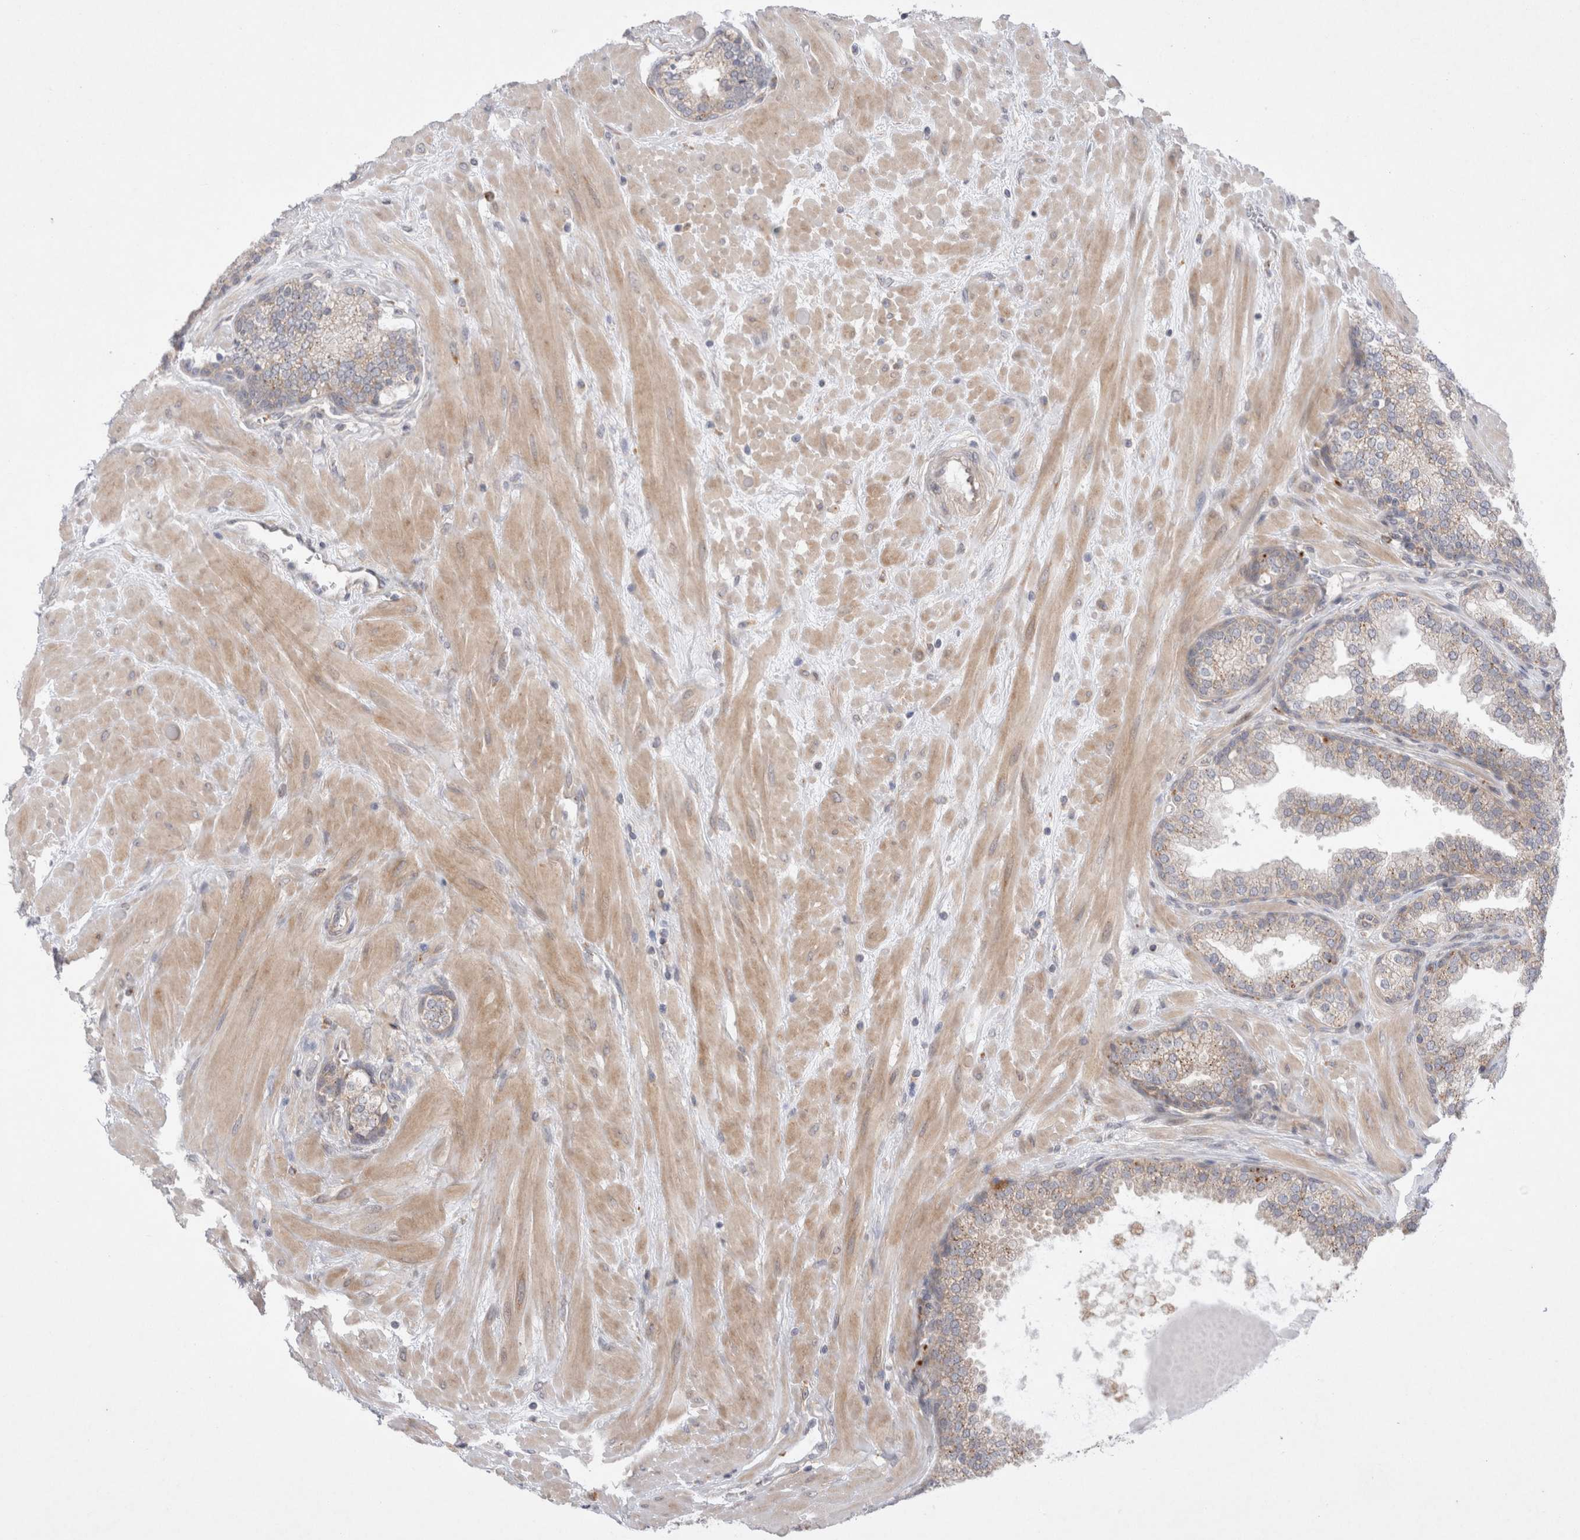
{"staining": {"intensity": "weak", "quantity": "<25%", "location": "cytoplasmic/membranous"}, "tissue": "prostate", "cell_type": "Glandular cells", "image_type": "normal", "snomed": [{"axis": "morphology", "description": "Normal tissue, NOS"}, {"axis": "topography", "description": "Prostate"}], "caption": "Unremarkable prostate was stained to show a protein in brown. There is no significant positivity in glandular cells.", "gene": "NPC1", "patient": {"sex": "male", "age": 51}}